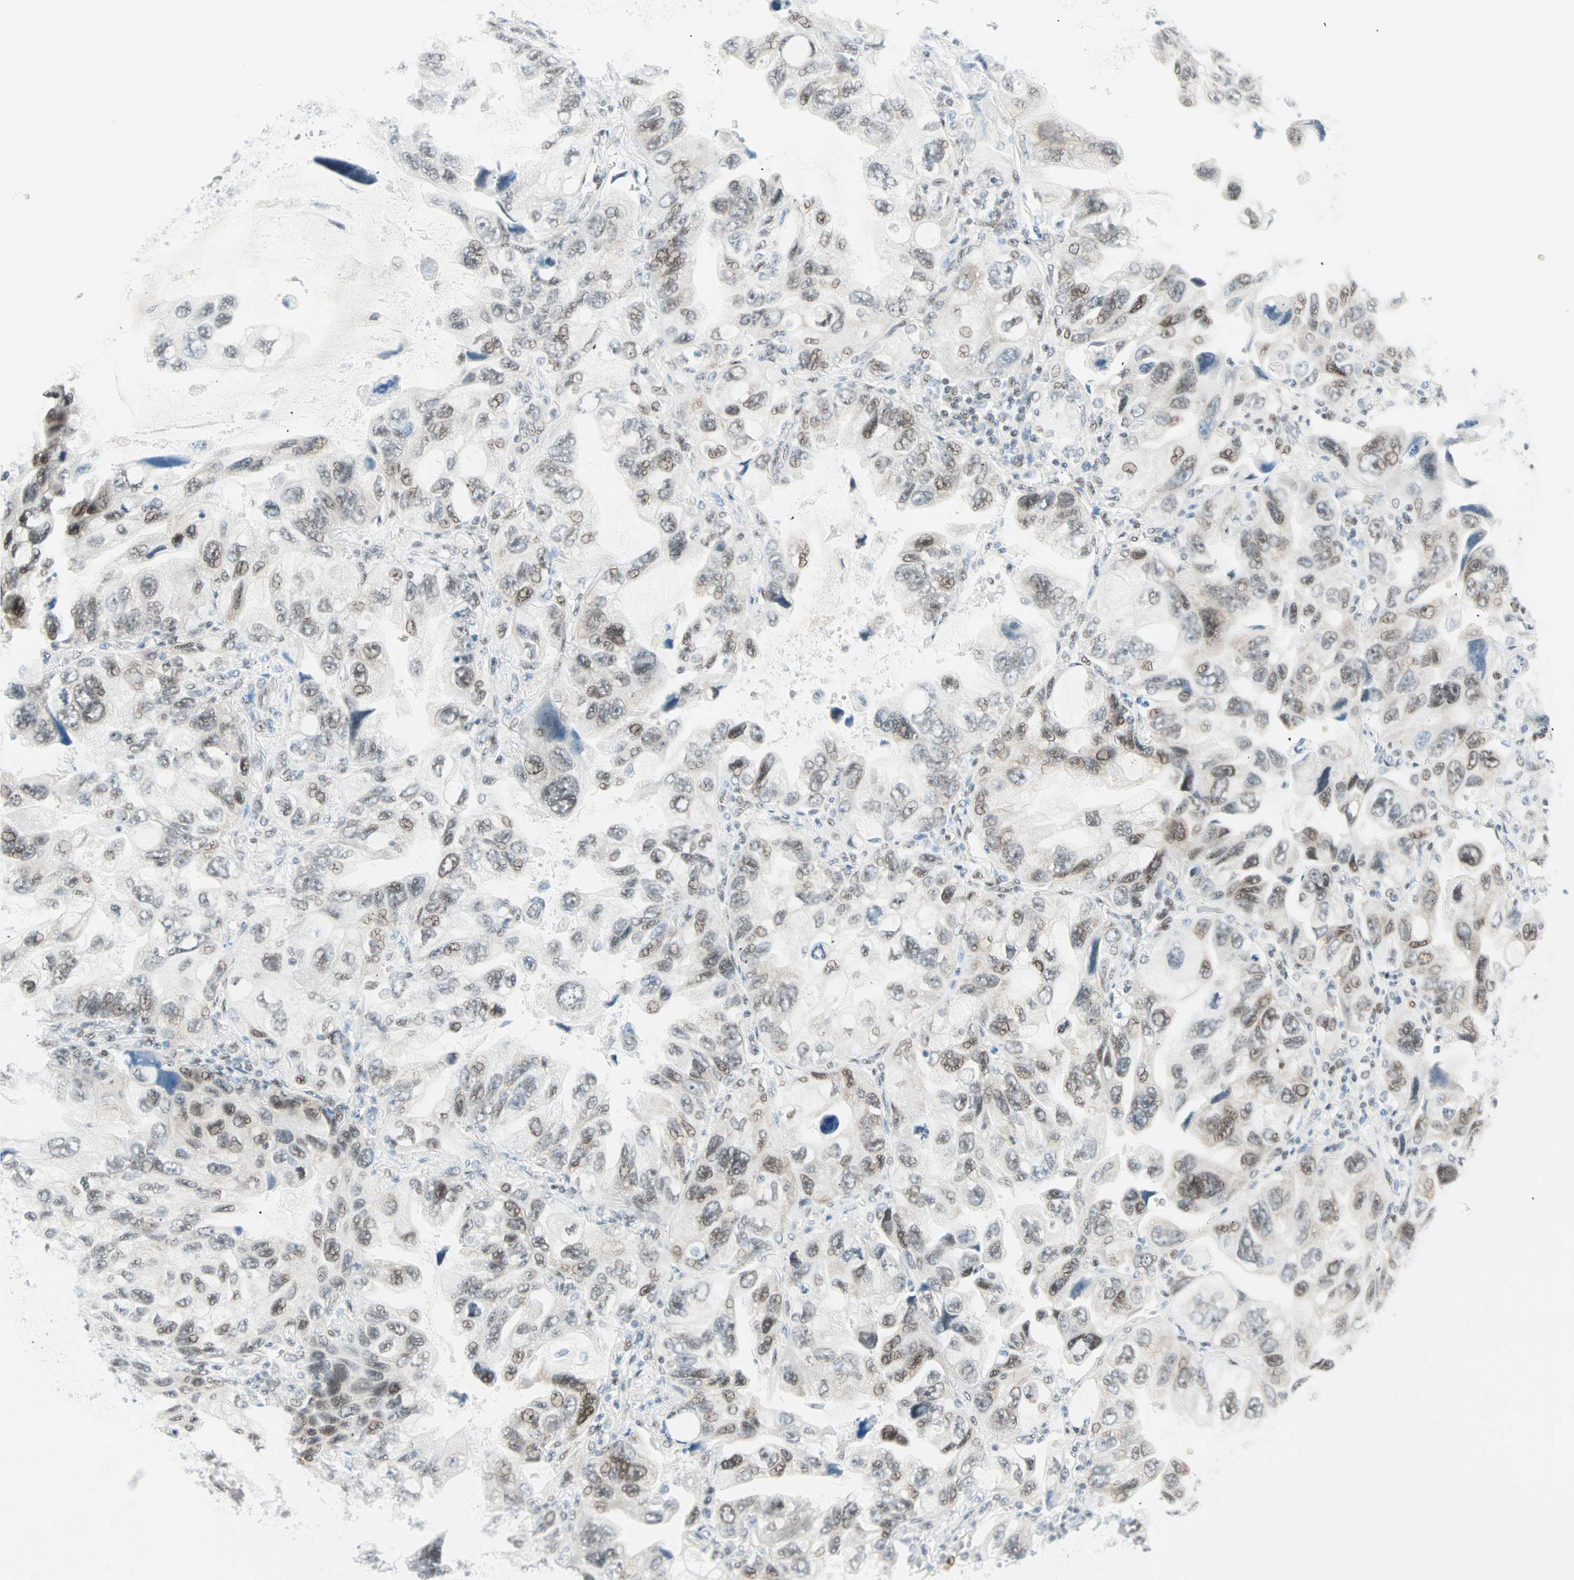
{"staining": {"intensity": "weak", "quantity": "<25%", "location": "nuclear"}, "tissue": "lung cancer", "cell_type": "Tumor cells", "image_type": "cancer", "snomed": [{"axis": "morphology", "description": "Squamous cell carcinoma, NOS"}, {"axis": "topography", "description": "Lung"}], "caption": "DAB immunohistochemical staining of squamous cell carcinoma (lung) demonstrates no significant expression in tumor cells.", "gene": "PKNOX1", "patient": {"sex": "female", "age": 73}}